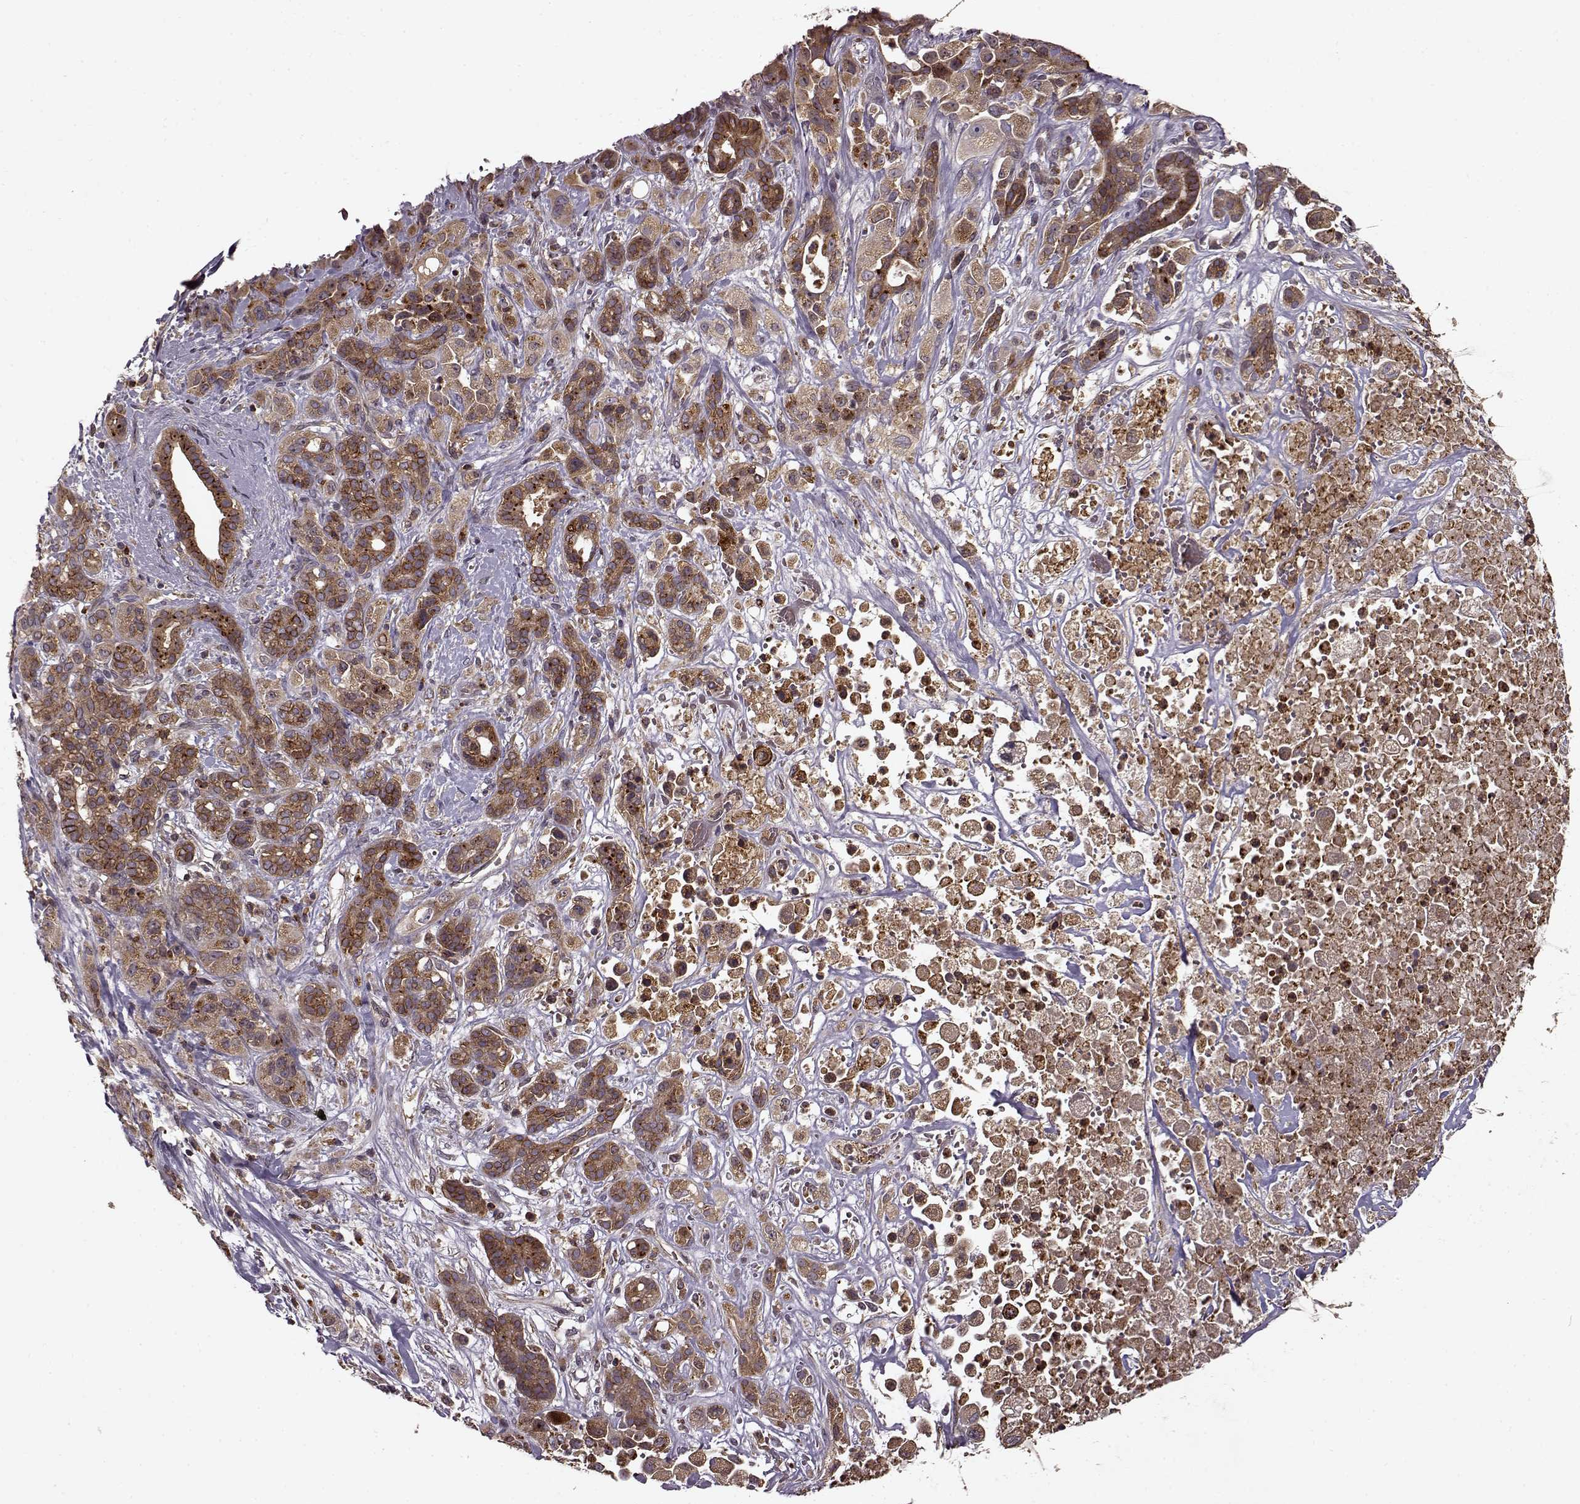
{"staining": {"intensity": "strong", "quantity": ">75%", "location": "cytoplasmic/membranous"}, "tissue": "pancreatic cancer", "cell_type": "Tumor cells", "image_type": "cancer", "snomed": [{"axis": "morphology", "description": "Adenocarcinoma, NOS"}, {"axis": "topography", "description": "Pancreas"}], "caption": "Protein expression by immunohistochemistry displays strong cytoplasmic/membranous positivity in approximately >75% of tumor cells in pancreatic cancer.", "gene": "IFRD2", "patient": {"sex": "male", "age": 44}}